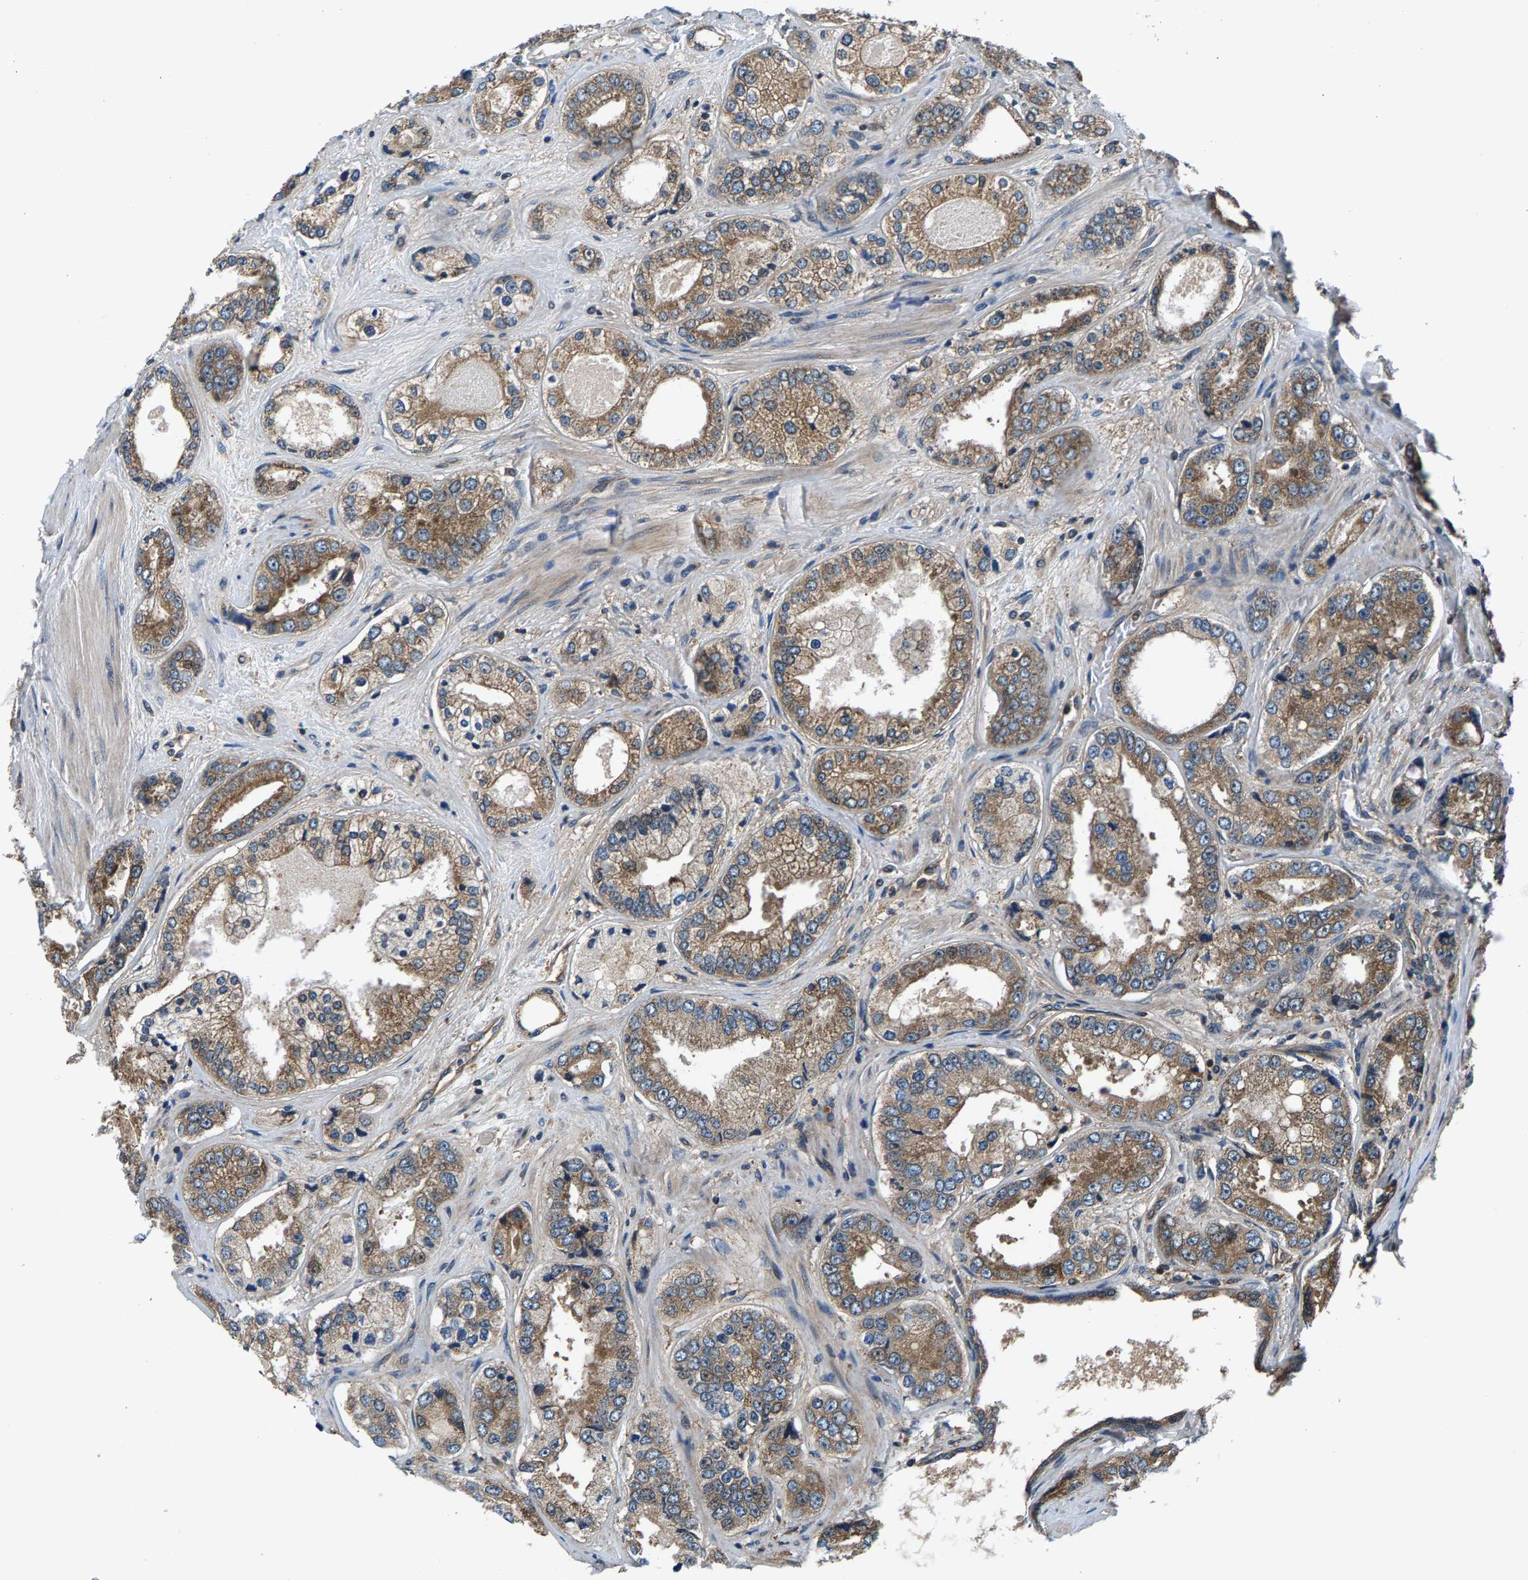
{"staining": {"intensity": "moderate", "quantity": ">75%", "location": "cytoplasmic/membranous"}, "tissue": "prostate cancer", "cell_type": "Tumor cells", "image_type": "cancer", "snomed": [{"axis": "morphology", "description": "Adenocarcinoma, High grade"}, {"axis": "topography", "description": "Prostate"}], "caption": "Immunohistochemistry (IHC) micrograph of neoplastic tissue: prostate adenocarcinoma (high-grade) stained using immunohistochemistry (IHC) demonstrates medium levels of moderate protein expression localized specifically in the cytoplasmic/membranous of tumor cells, appearing as a cytoplasmic/membranous brown color.", "gene": "FAM78A", "patient": {"sex": "male", "age": 61}}